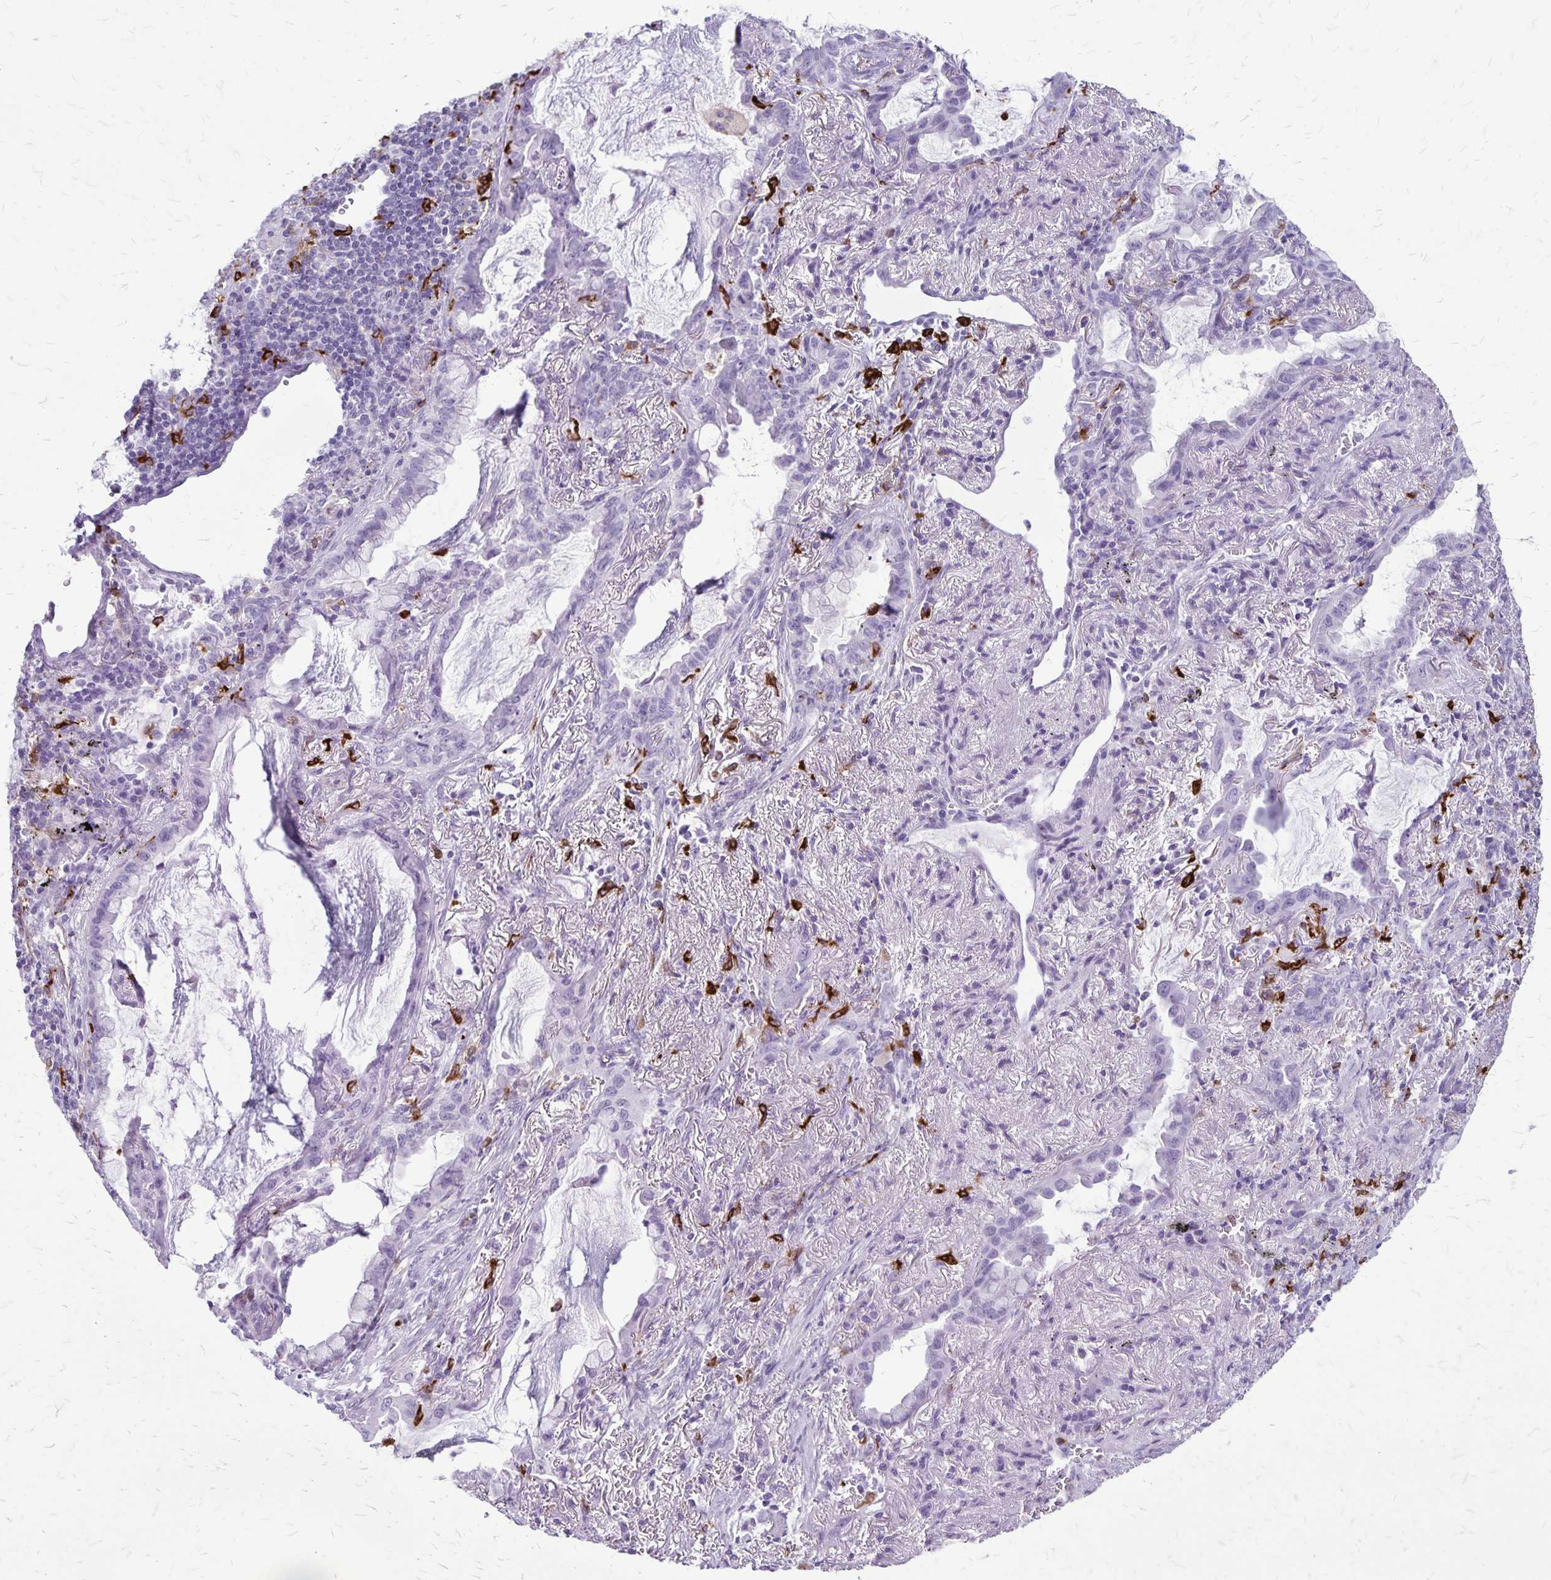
{"staining": {"intensity": "negative", "quantity": "none", "location": "none"}, "tissue": "lung cancer", "cell_type": "Tumor cells", "image_type": "cancer", "snomed": [{"axis": "morphology", "description": "Adenocarcinoma, NOS"}, {"axis": "topography", "description": "Lung"}], "caption": "Image shows no protein expression in tumor cells of lung cancer tissue. (DAB immunohistochemistry, high magnification).", "gene": "RTN1", "patient": {"sex": "male", "age": 65}}